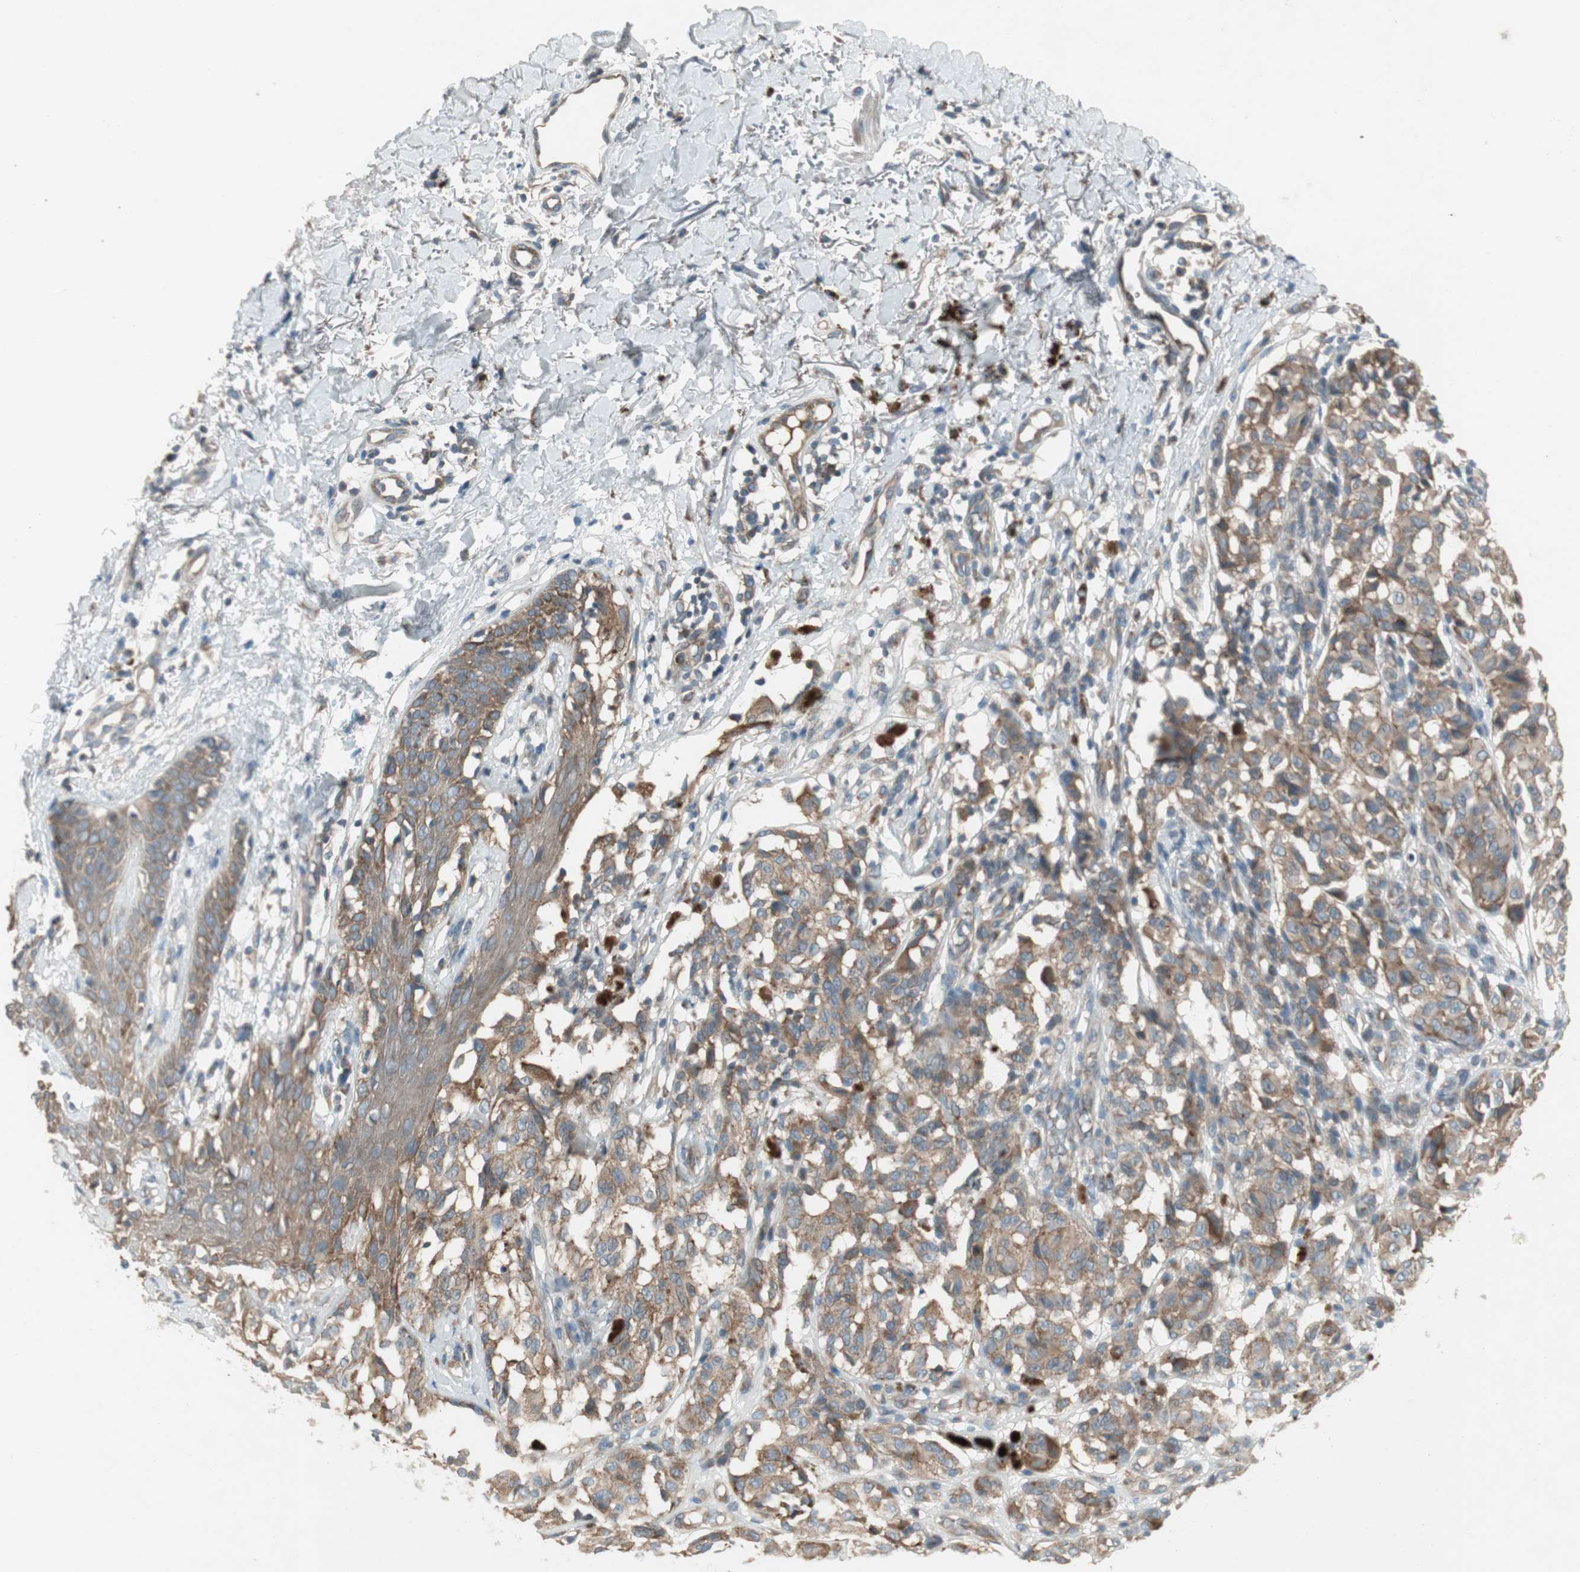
{"staining": {"intensity": "moderate", "quantity": ">75%", "location": "cytoplasmic/membranous"}, "tissue": "melanoma", "cell_type": "Tumor cells", "image_type": "cancer", "snomed": [{"axis": "morphology", "description": "Malignant melanoma, NOS"}, {"axis": "topography", "description": "Skin"}], "caption": "Protein analysis of melanoma tissue shows moderate cytoplasmic/membranous positivity in approximately >75% of tumor cells.", "gene": "PANK2", "patient": {"sex": "female", "age": 46}}